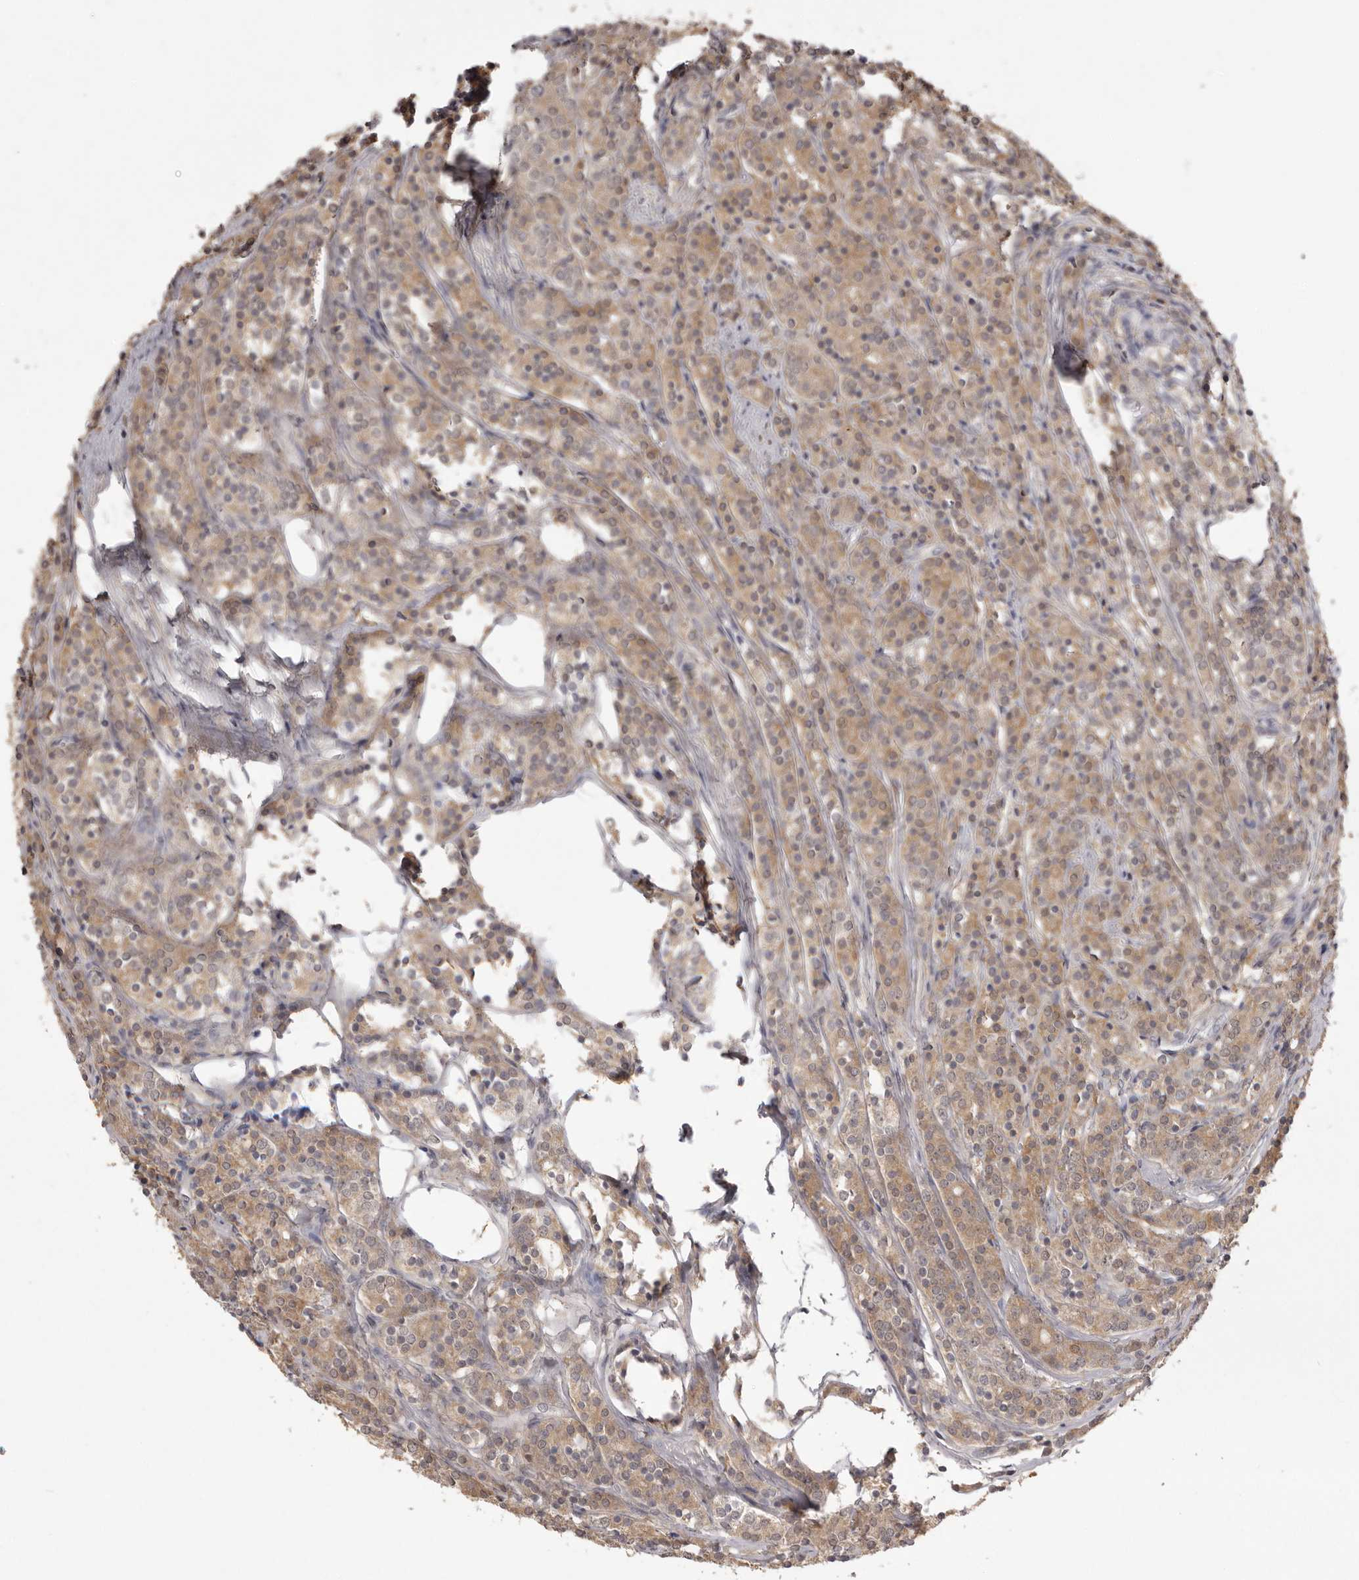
{"staining": {"intensity": "moderate", "quantity": ">75%", "location": "cytoplasmic/membranous"}, "tissue": "prostate cancer", "cell_type": "Tumor cells", "image_type": "cancer", "snomed": [{"axis": "morphology", "description": "Adenocarcinoma, High grade"}, {"axis": "topography", "description": "Prostate"}], "caption": "Immunohistochemical staining of human adenocarcinoma (high-grade) (prostate) demonstrates moderate cytoplasmic/membranous protein staining in approximately >75% of tumor cells.", "gene": "MDH1", "patient": {"sex": "male", "age": 62}}